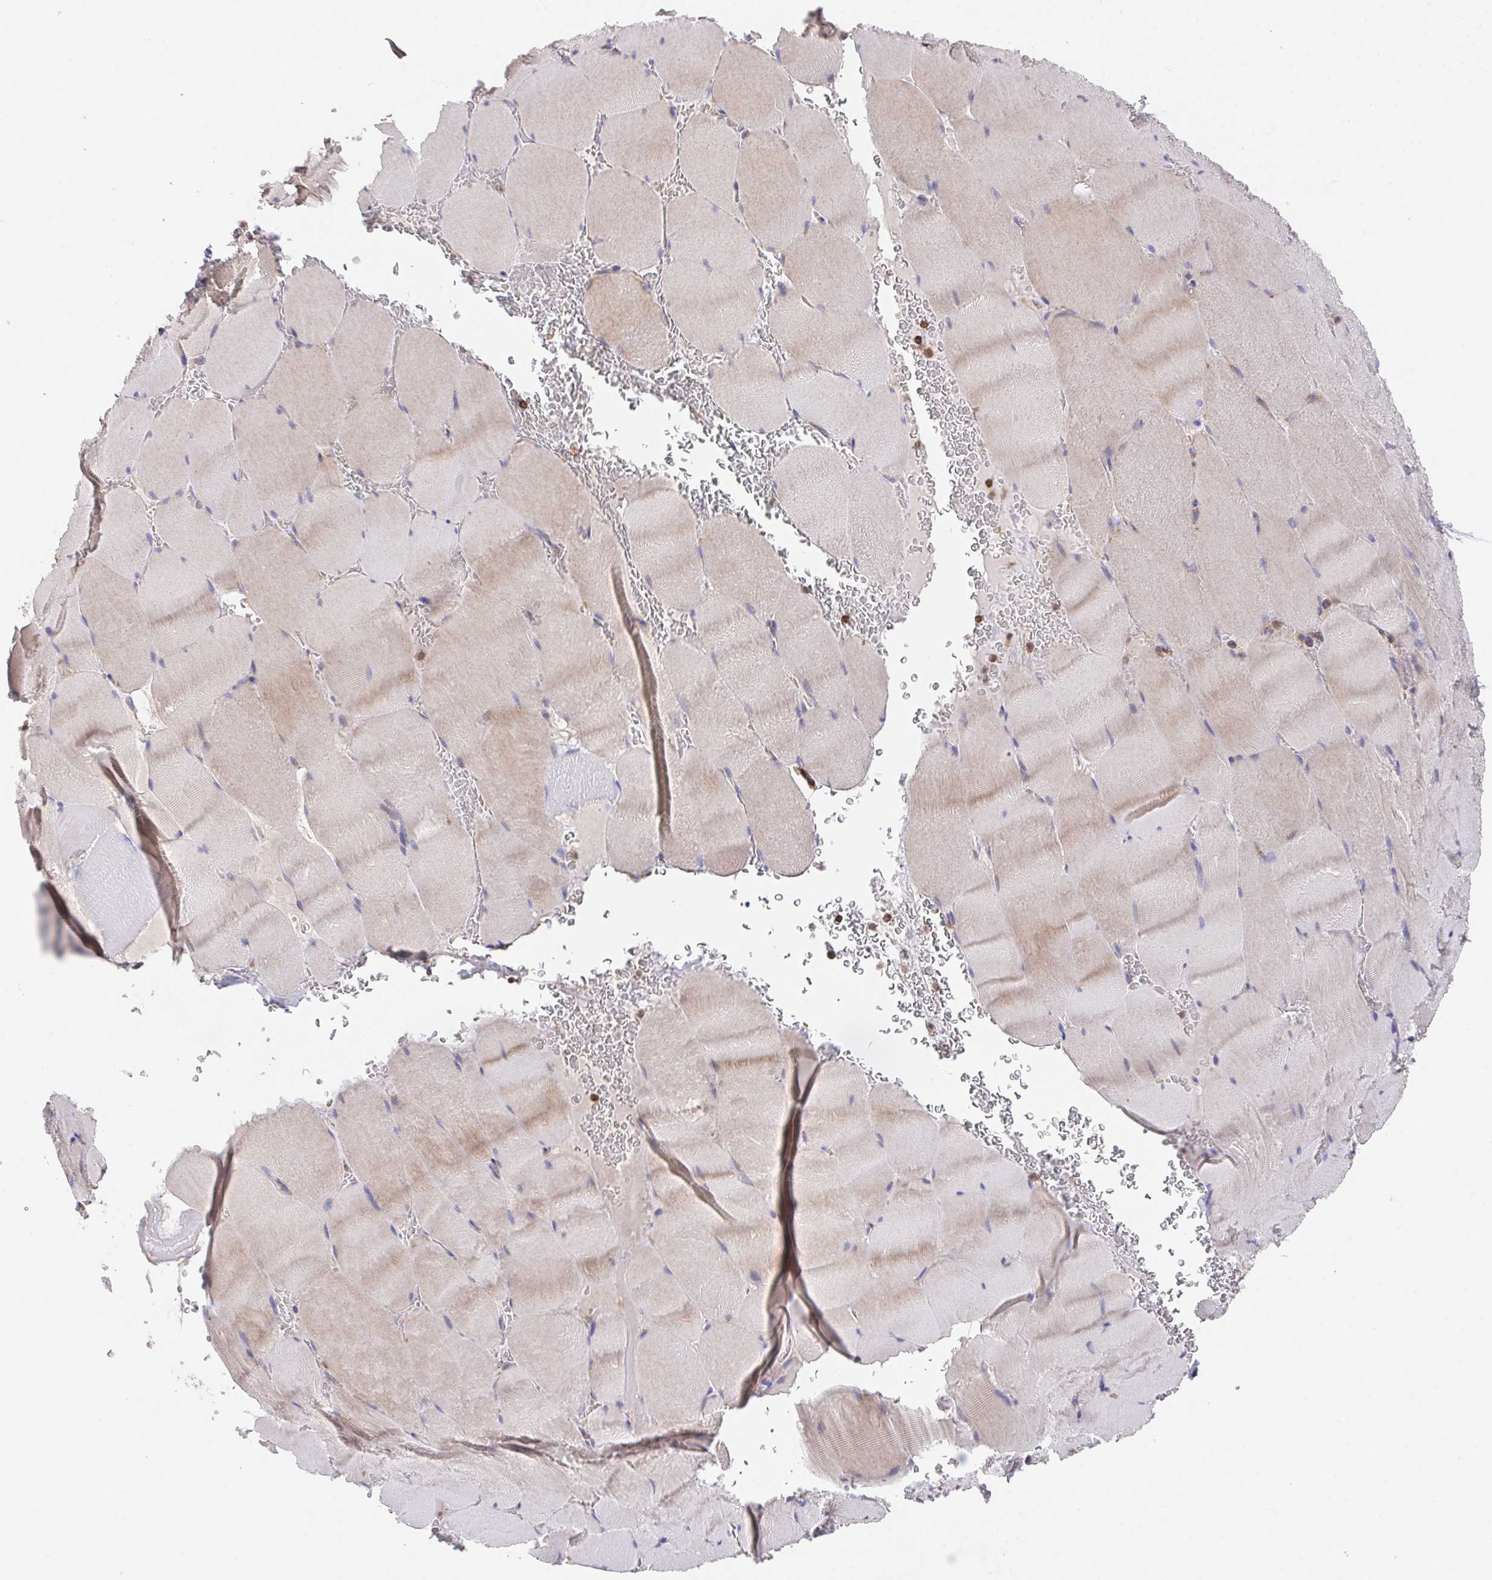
{"staining": {"intensity": "weak", "quantity": "25%-75%", "location": "cytoplasmic/membranous"}, "tissue": "skeletal muscle", "cell_type": "Myocytes", "image_type": "normal", "snomed": [{"axis": "morphology", "description": "Normal tissue, NOS"}, {"axis": "topography", "description": "Skeletal muscle"}, {"axis": "topography", "description": "Head-Neck"}], "caption": "Skeletal muscle stained with immunohistochemistry displays weak cytoplasmic/membranous staining in about 25%-75% of myocytes.", "gene": "FAM241A", "patient": {"sex": "male", "age": 66}}